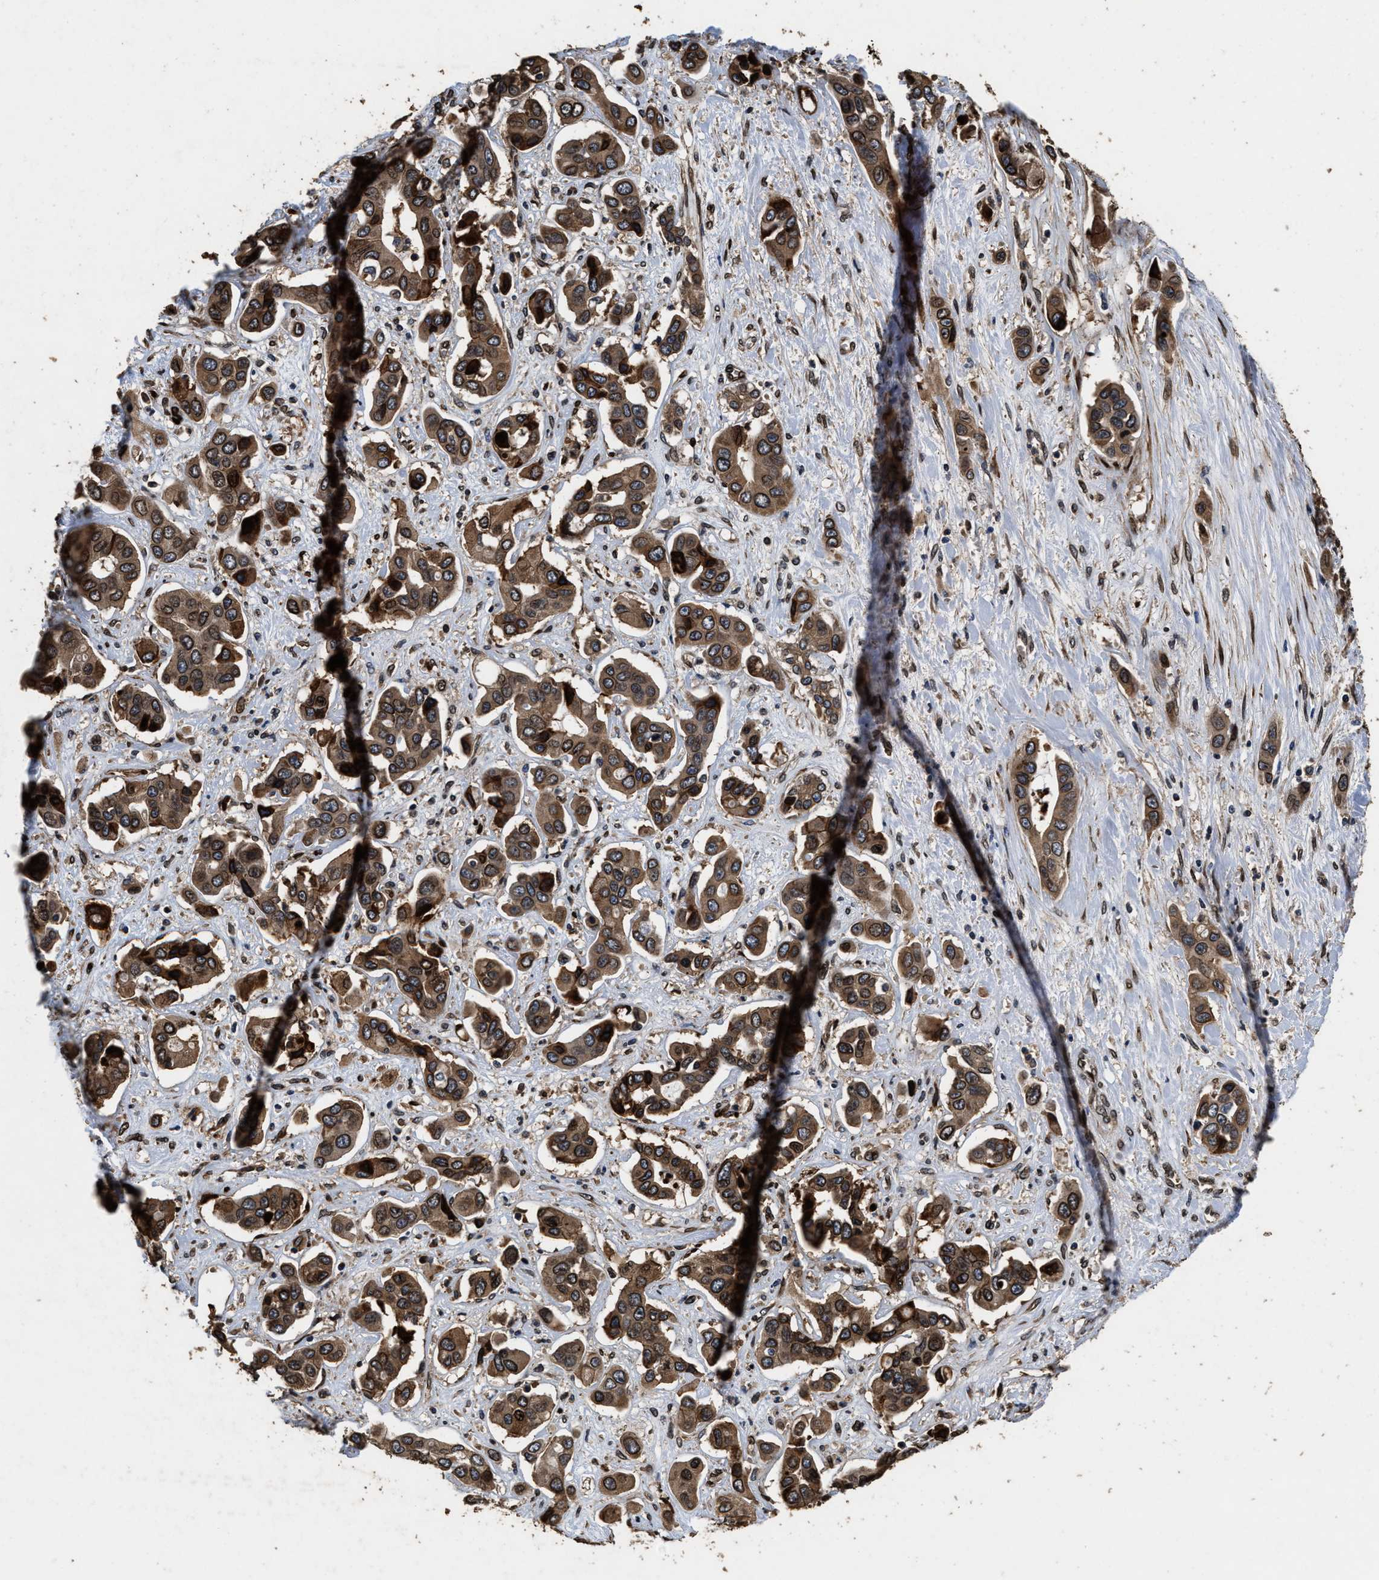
{"staining": {"intensity": "moderate", "quantity": ">75%", "location": "cytoplasmic/membranous,nuclear"}, "tissue": "liver cancer", "cell_type": "Tumor cells", "image_type": "cancer", "snomed": [{"axis": "morphology", "description": "Cholangiocarcinoma"}, {"axis": "topography", "description": "Liver"}], "caption": "IHC of liver cholangiocarcinoma exhibits medium levels of moderate cytoplasmic/membranous and nuclear staining in about >75% of tumor cells.", "gene": "ACCS", "patient": {"sex": "female", "age": 52}}